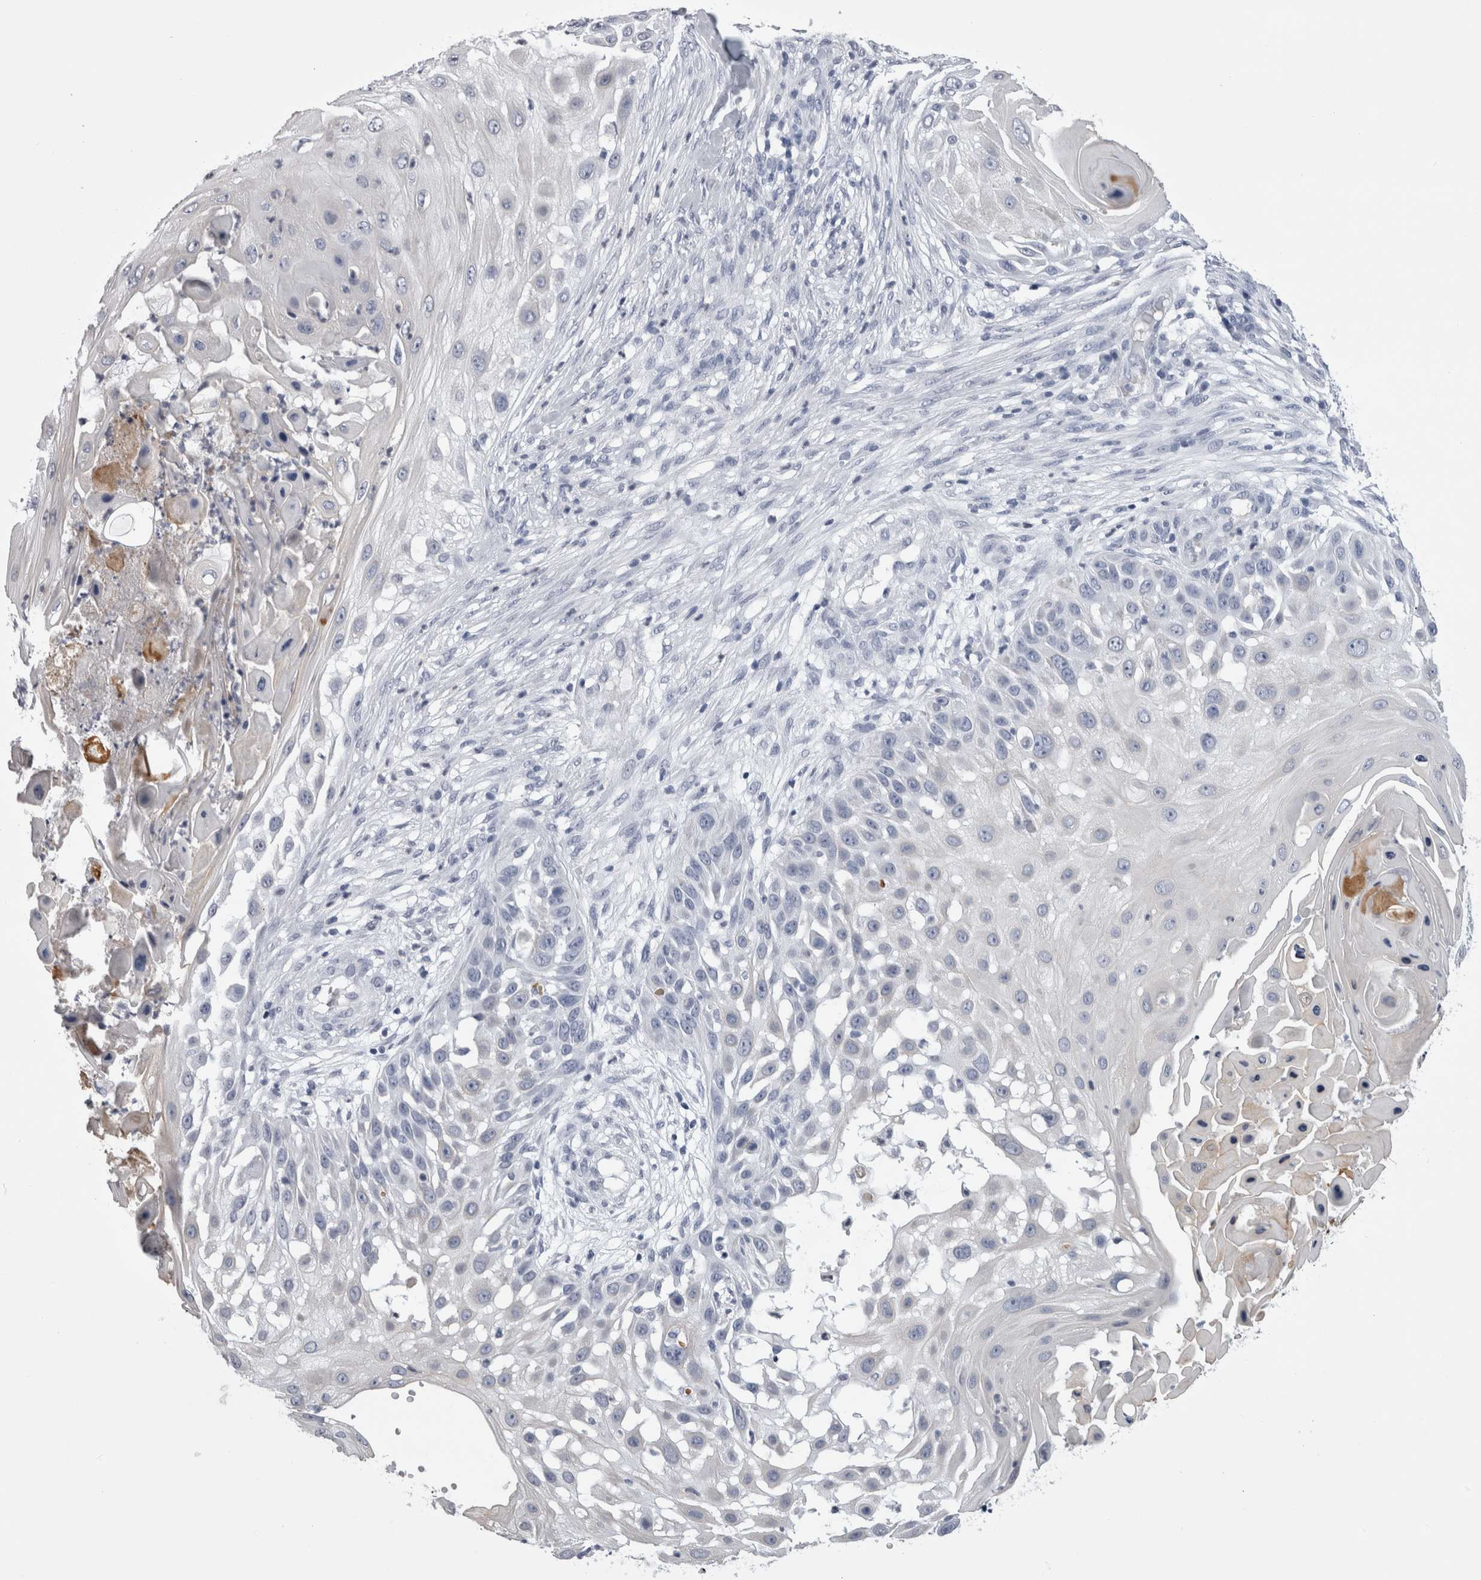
{"staining": {"intensity": "negative", "quantity": "none", "location": "none"}, "tissue": "skin cancer", "cell_type": "Tumor cells", "image_type": "cancer", "snomed": [{"axis": "morphology", "description": "Squamous cell carcinoma, NOS"}, {"axis": "topography", "description": "Skin"}], "caption": "Histopathology image shows no significant protein positivity in tumor cells of skin cancer.", "gene": "ALDH8A1", "patient": {"sex": "female", "age": 44}}